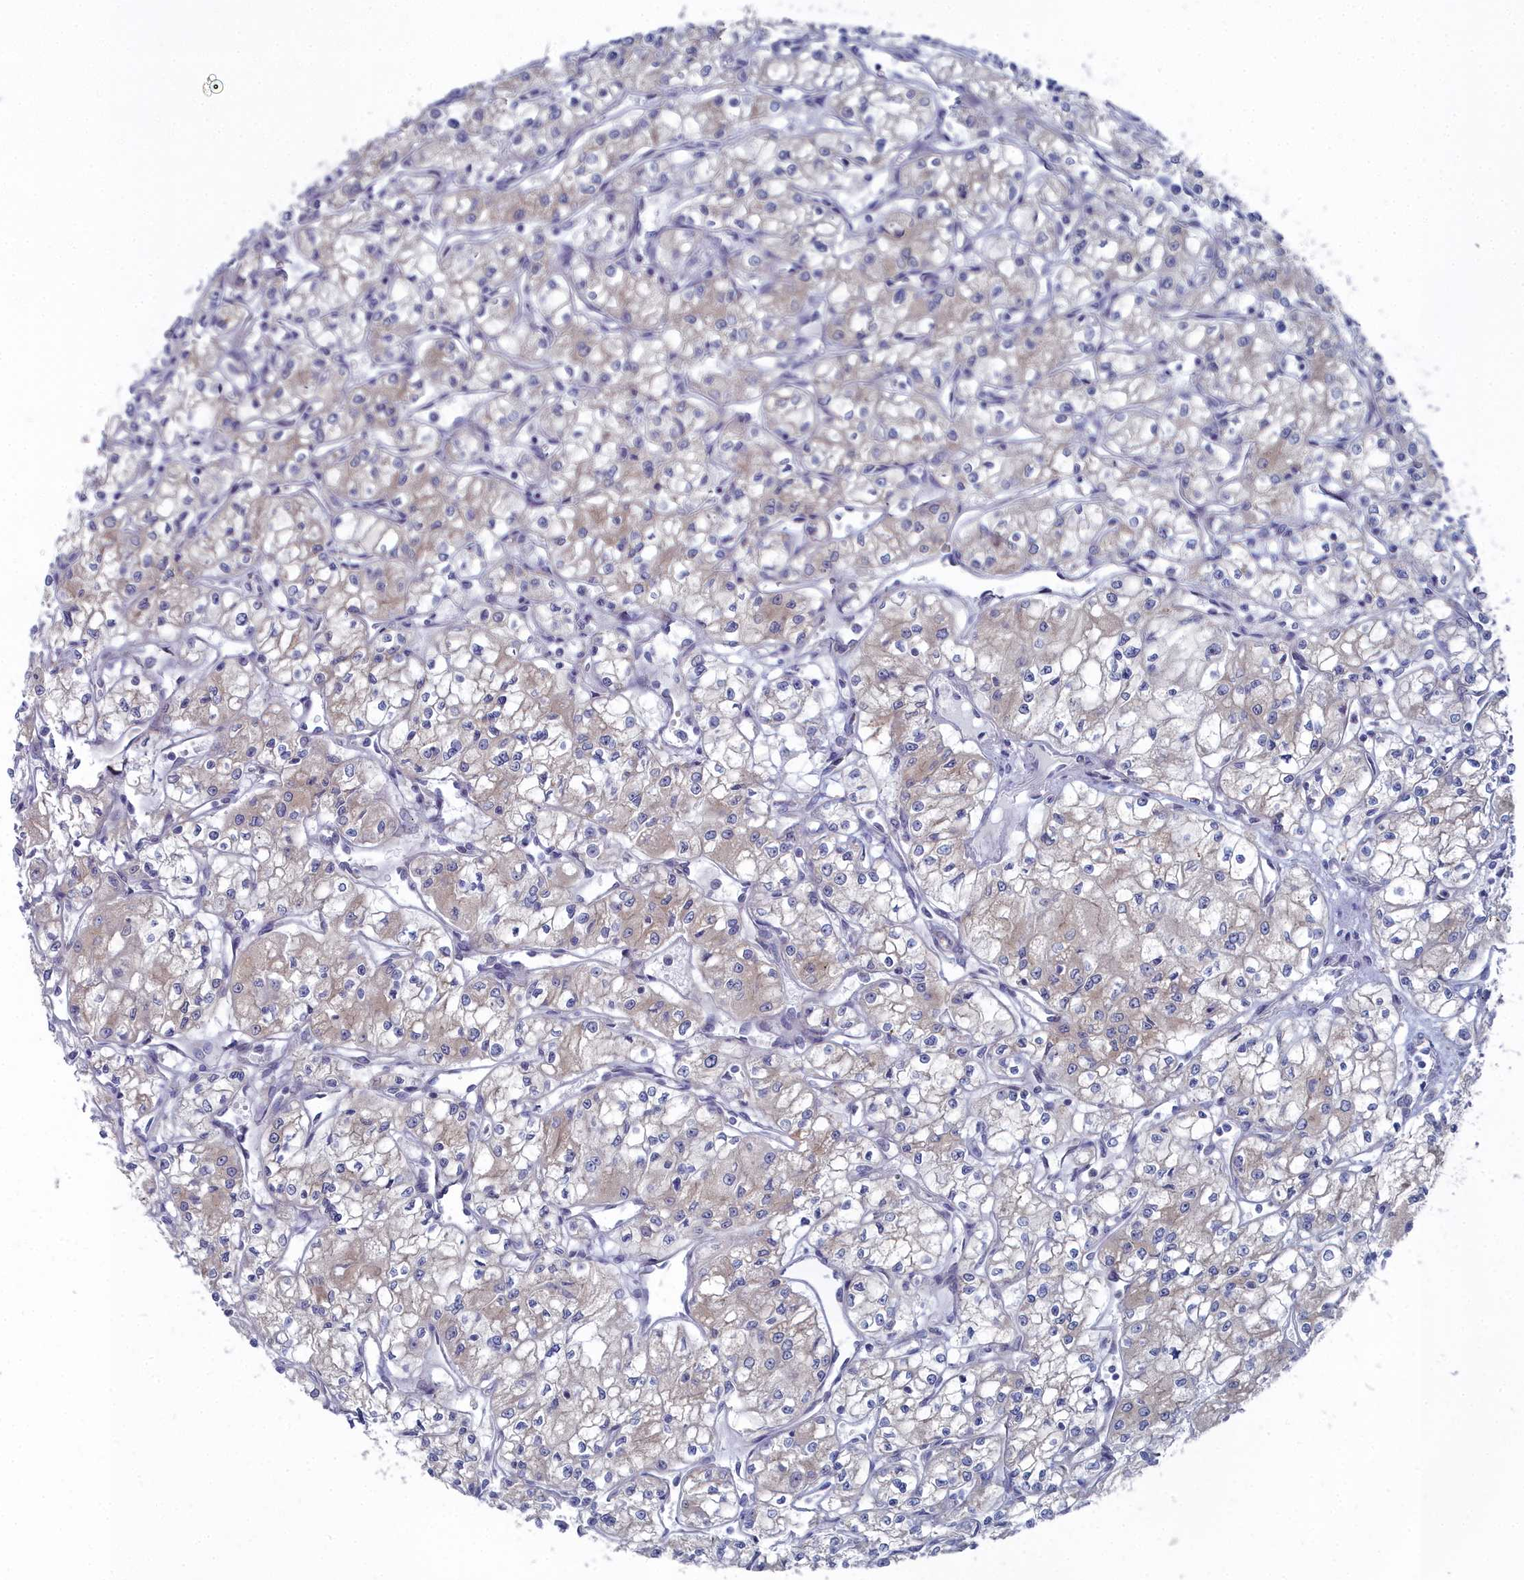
{"staining": {"intensity": "weak", "quantity": "<25%", "location": "cytoplasmic/membranous"}, "tissue": "renal cancer", "cell_type": "Tumor cells", "image_type": "cancer", "snomed": [{"axis": "morphology", "description": "Adenocarcinoma, NOS"}, {"axis": "topography", "description": "Kidney"}], "caption": "IHC of renal cancer (adenocarcinoma) exhibits no staining in tumor cells.", "gene": "CCDC149", "patient": {"sex": "male", "age": 59}}